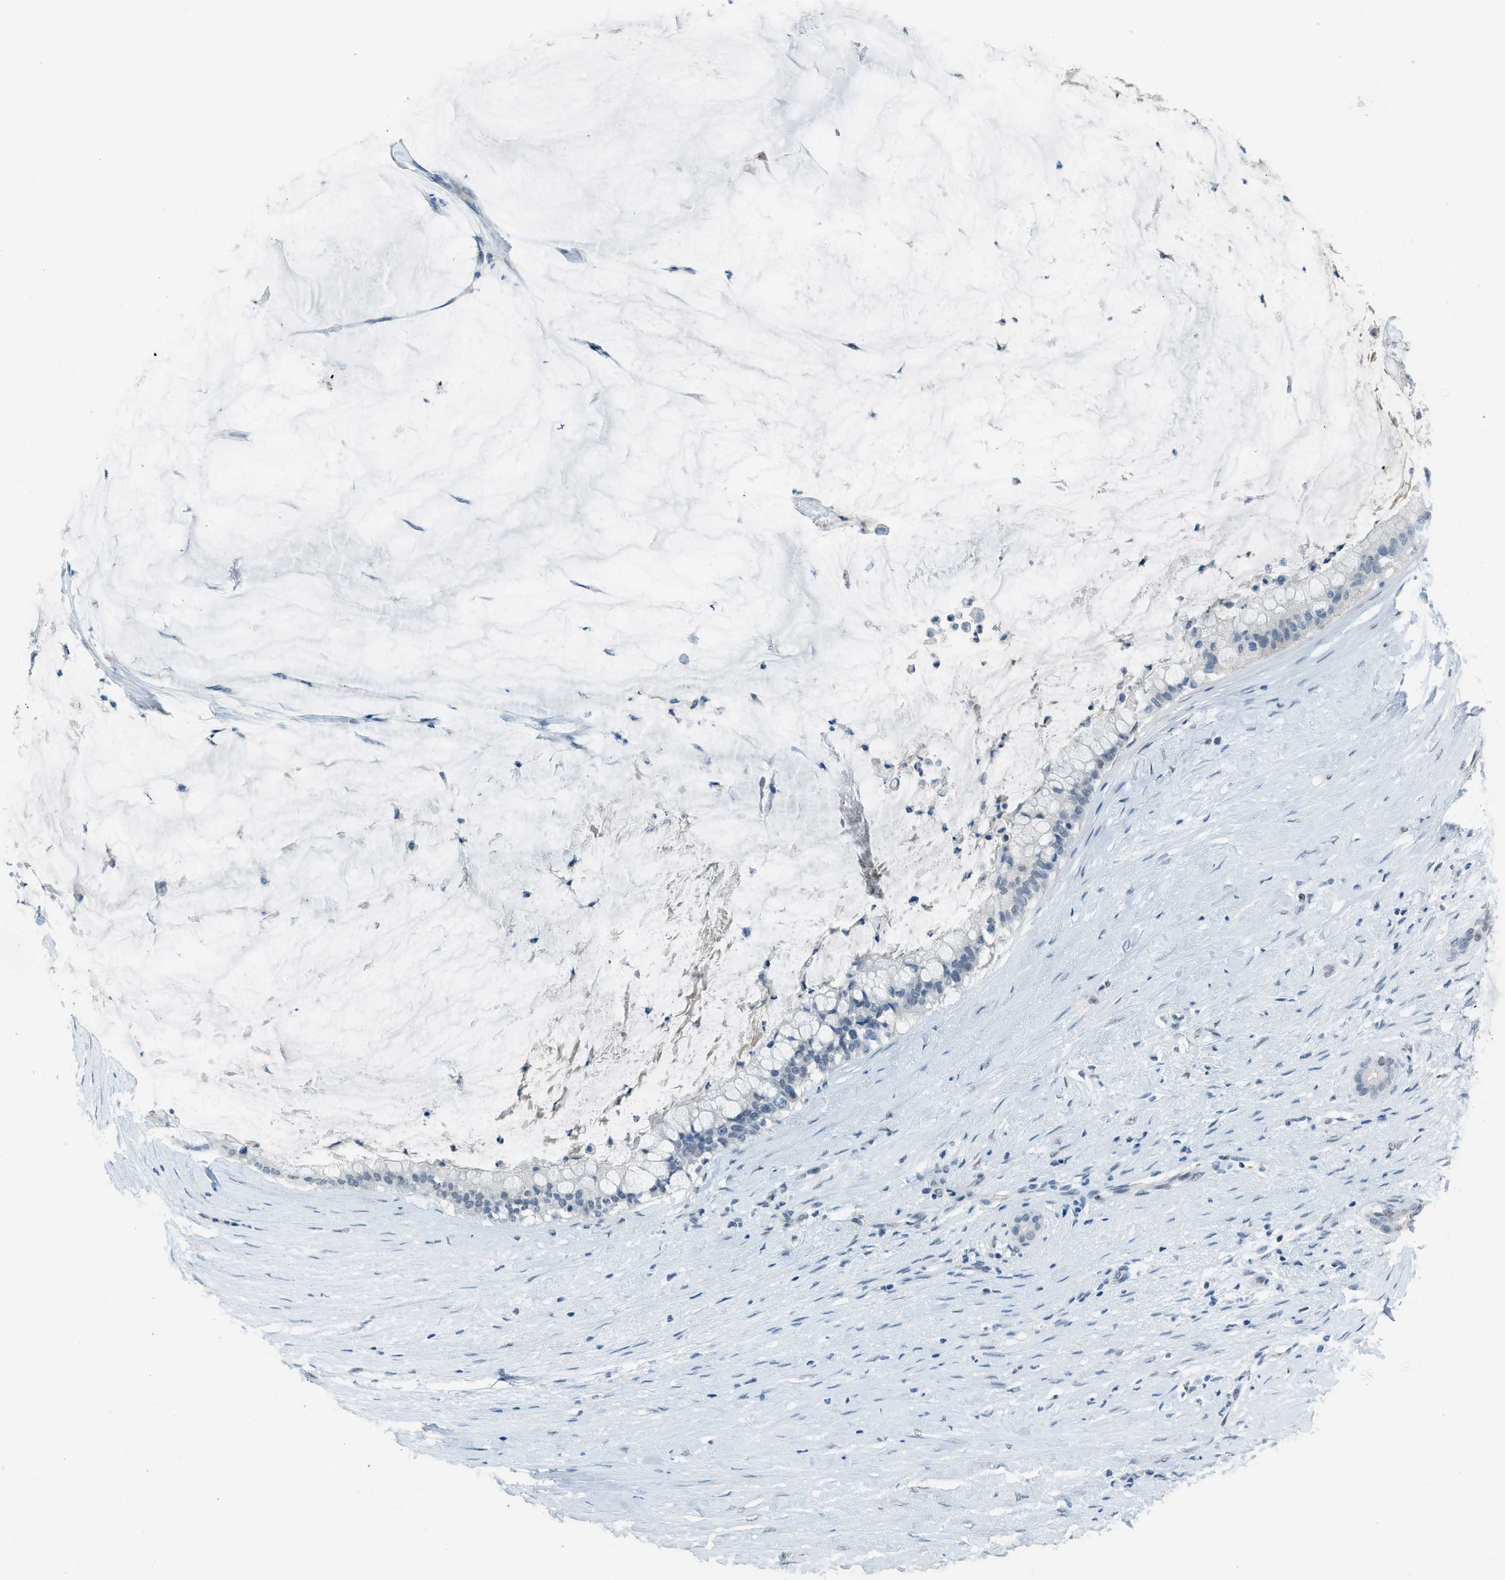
{"staining": {"intensity": "weak", "quantity": "<25%", "location": "nuclear"}, "tissue": "pancreatic cancer", "cell_type": "Tumor cells", "image_type": "cancer", "snomed": [{"axis": "morphology", "description": "Adenocarcinoma, NOS"}, {"axis": "topography", "description": "Pancreas"}], "caption": "Tumor cells show no significant protein expression in adenocarcinoma (pancreatic).", "gene": "TTC13", "patient": {"sex": "male", "age": 41}}